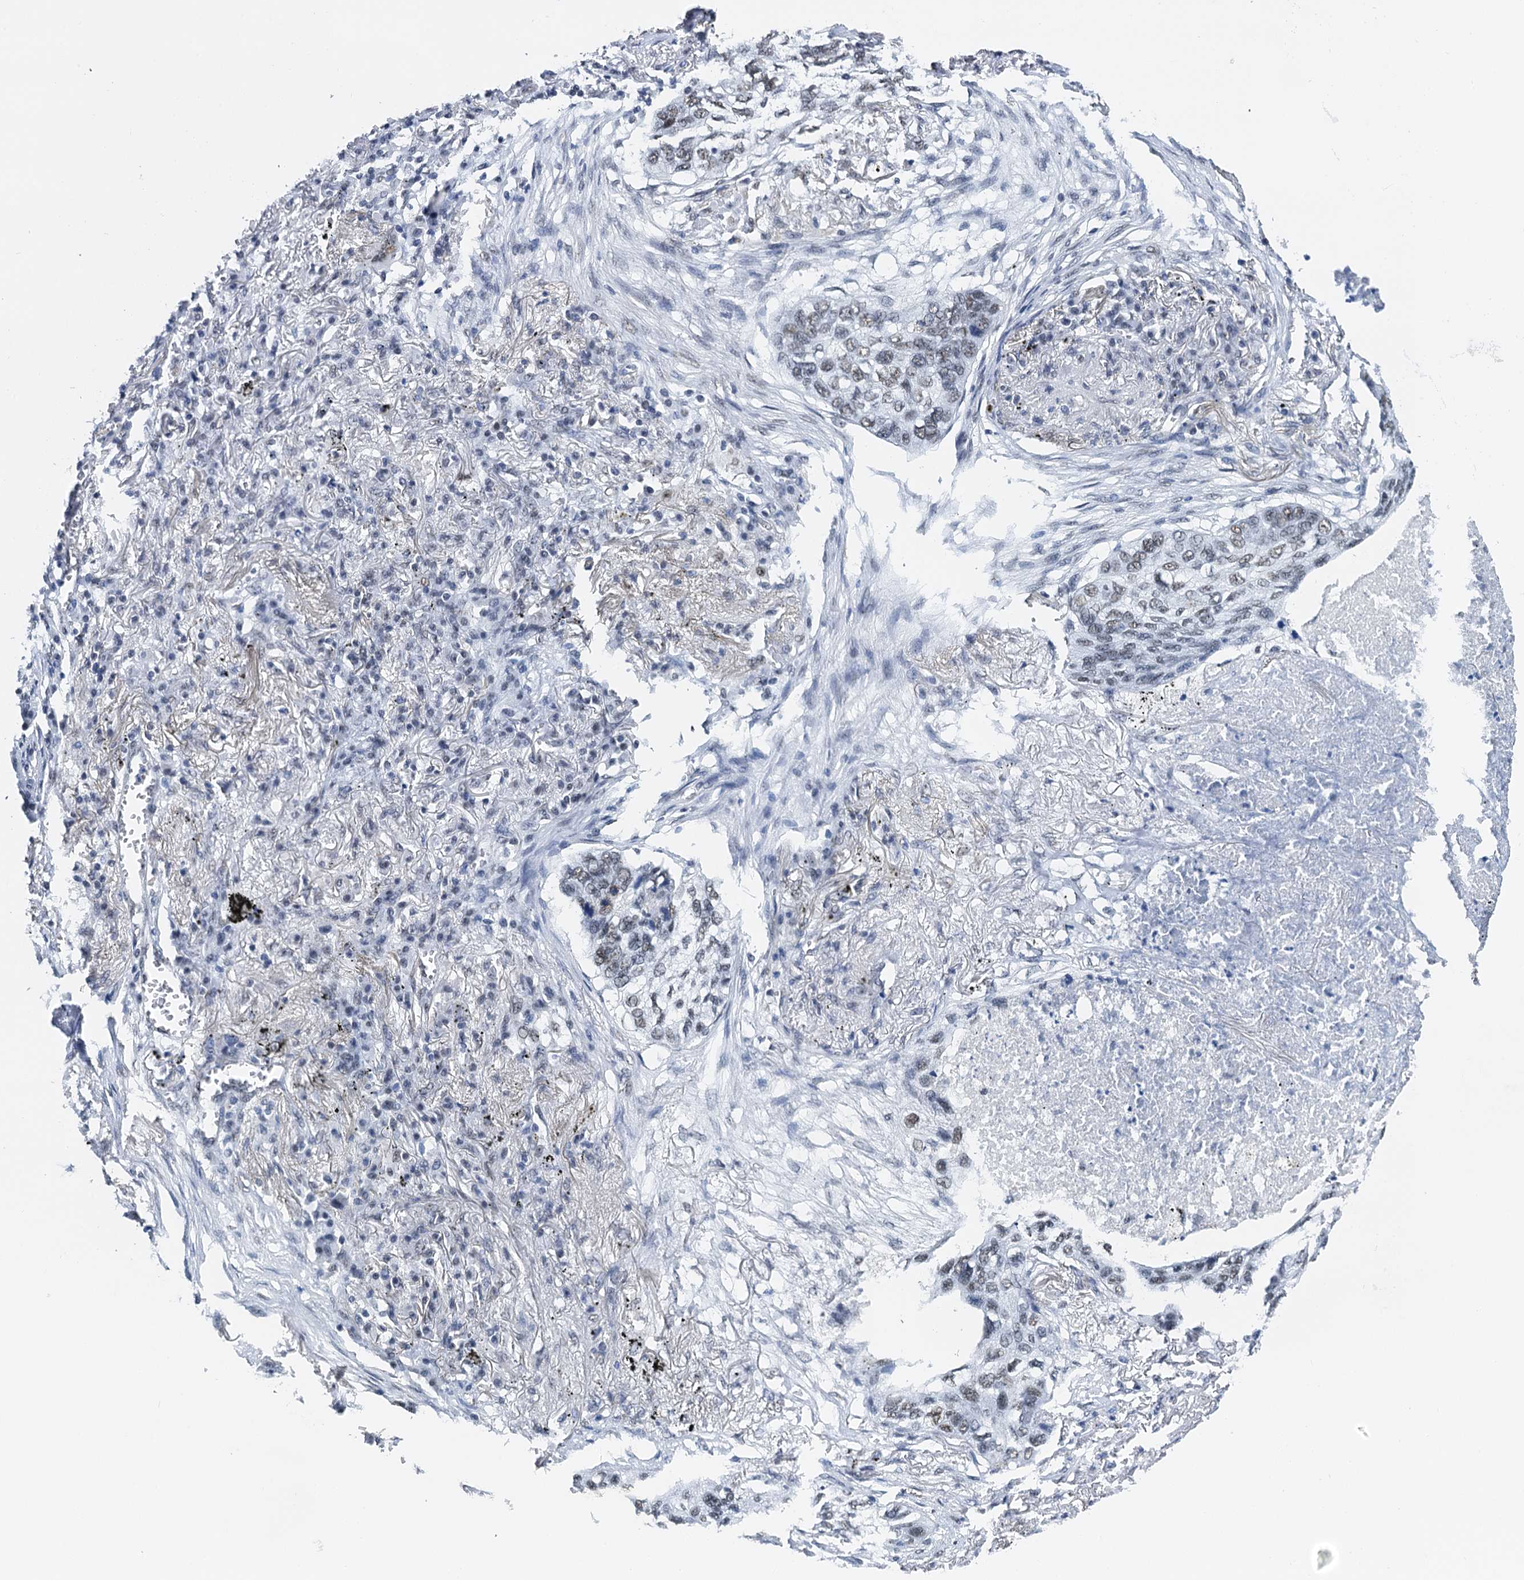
{"staining": {"intensity": "weak", "quantity": "25%-75%", "location": "nuclear"}, "tissue": "lung cancer", "cell_type": "Tumor cells", "image_type": "cancer", "snomed": [{"axis": "morphology", "description": "Squamous cell carcinoma, NOS"}, {"axis": "topography", "description": "Lung"}], "caption": "Immunohistochemistry (IHC) of human lung squamous cell carcinoma exhibits low levels of weak nuclear positivity in about 25%-75% of tumor cells.", "gene": "SLTM", "patient": {"sex": "female", "age": 63}}